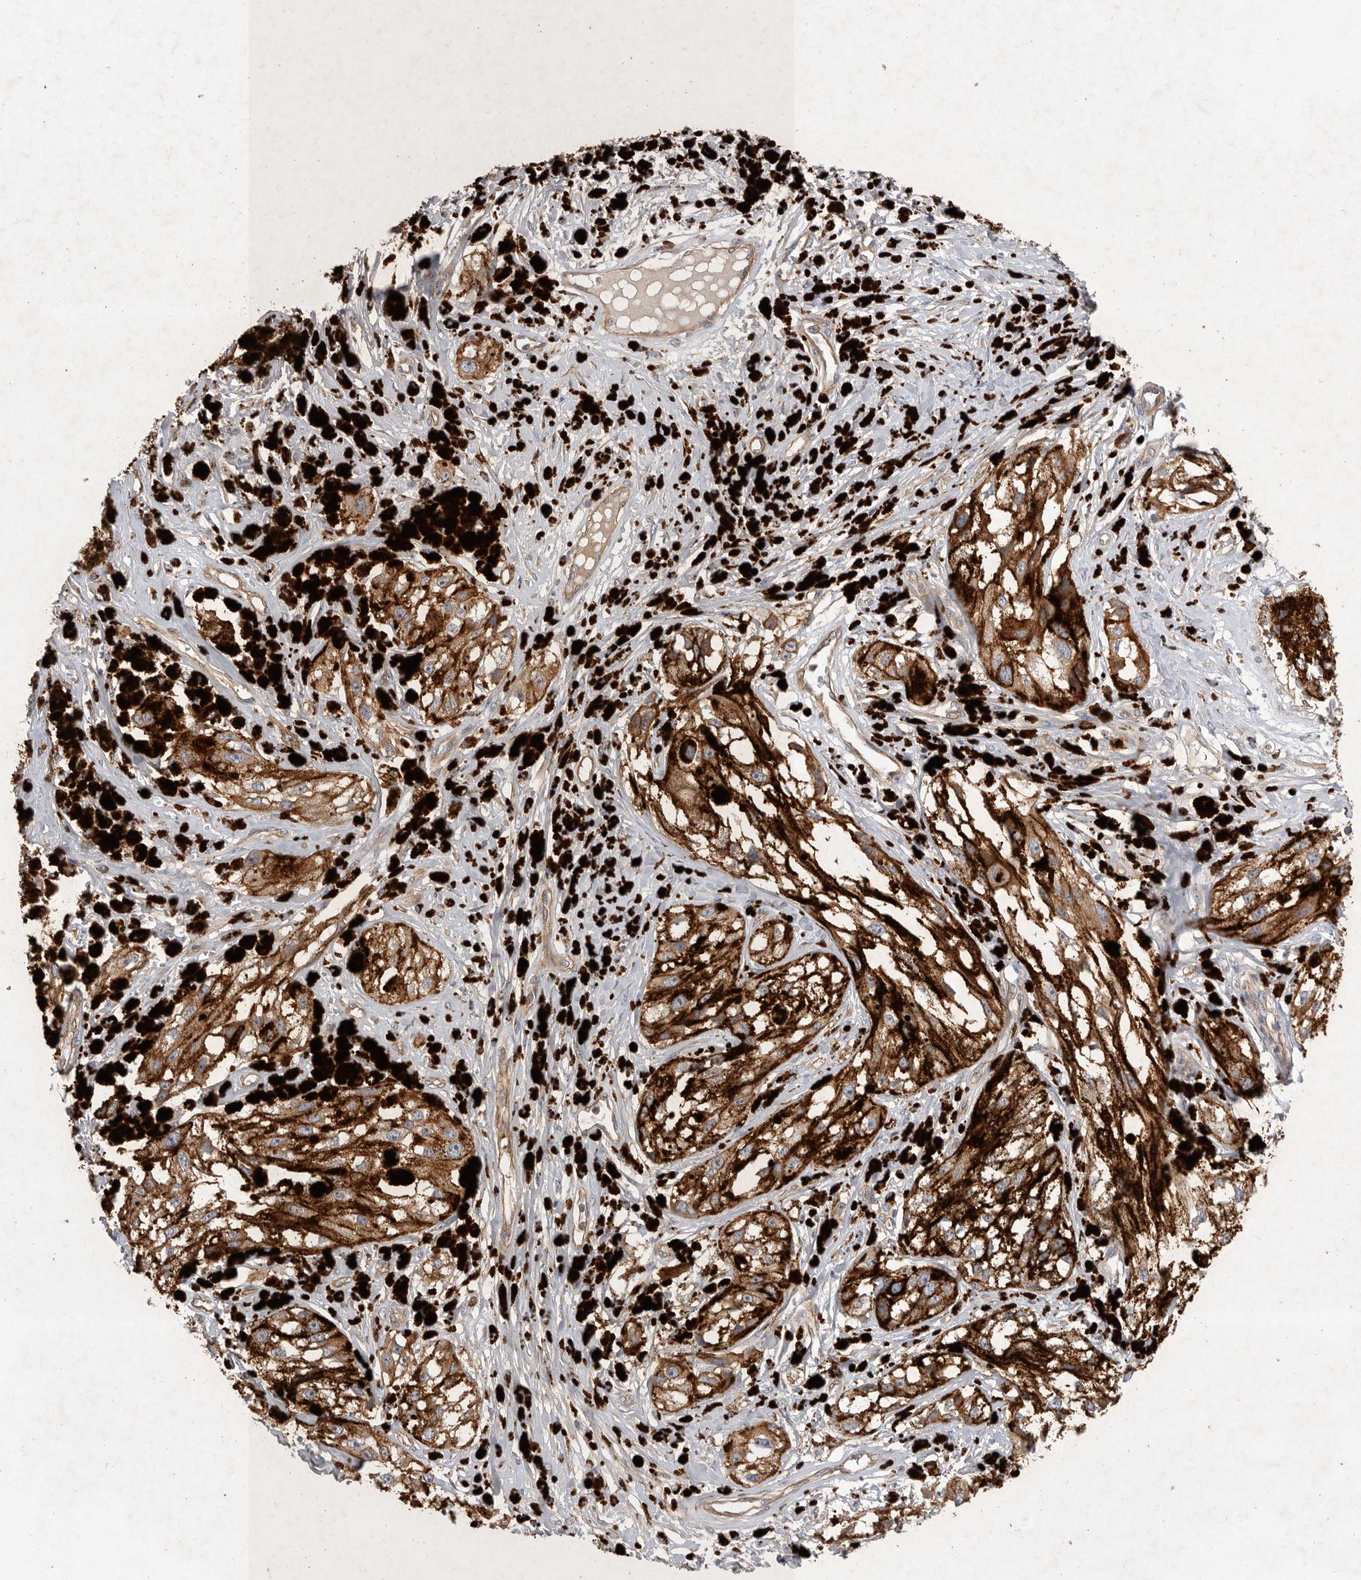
{"staining": {"intensity": "moderate", "quantity": ">75%", "location": "cytoplasmic/membranous"}, "tissue": "melanoma", "cell_type": "Tumor cells", "image_type": "cancer", "snomed": [{"axis": "morphology", "description": "Malignant melanoma, NOS"}, {"axis": "topography", "description": "Skin"}], "caption": "The micrograph demonstrates staining of malignant melanoma, revealing moderate cytoplasmic/membranous protein positivity (brown color) within tumor cells. The staining was performed using DAB to visualize the protein expression in brown, while the nuclei were stained in blue with hematoxylin (Magnification: 20x).", "gene": "MLPH", "patient": {"sex": "male", "age": 88}}